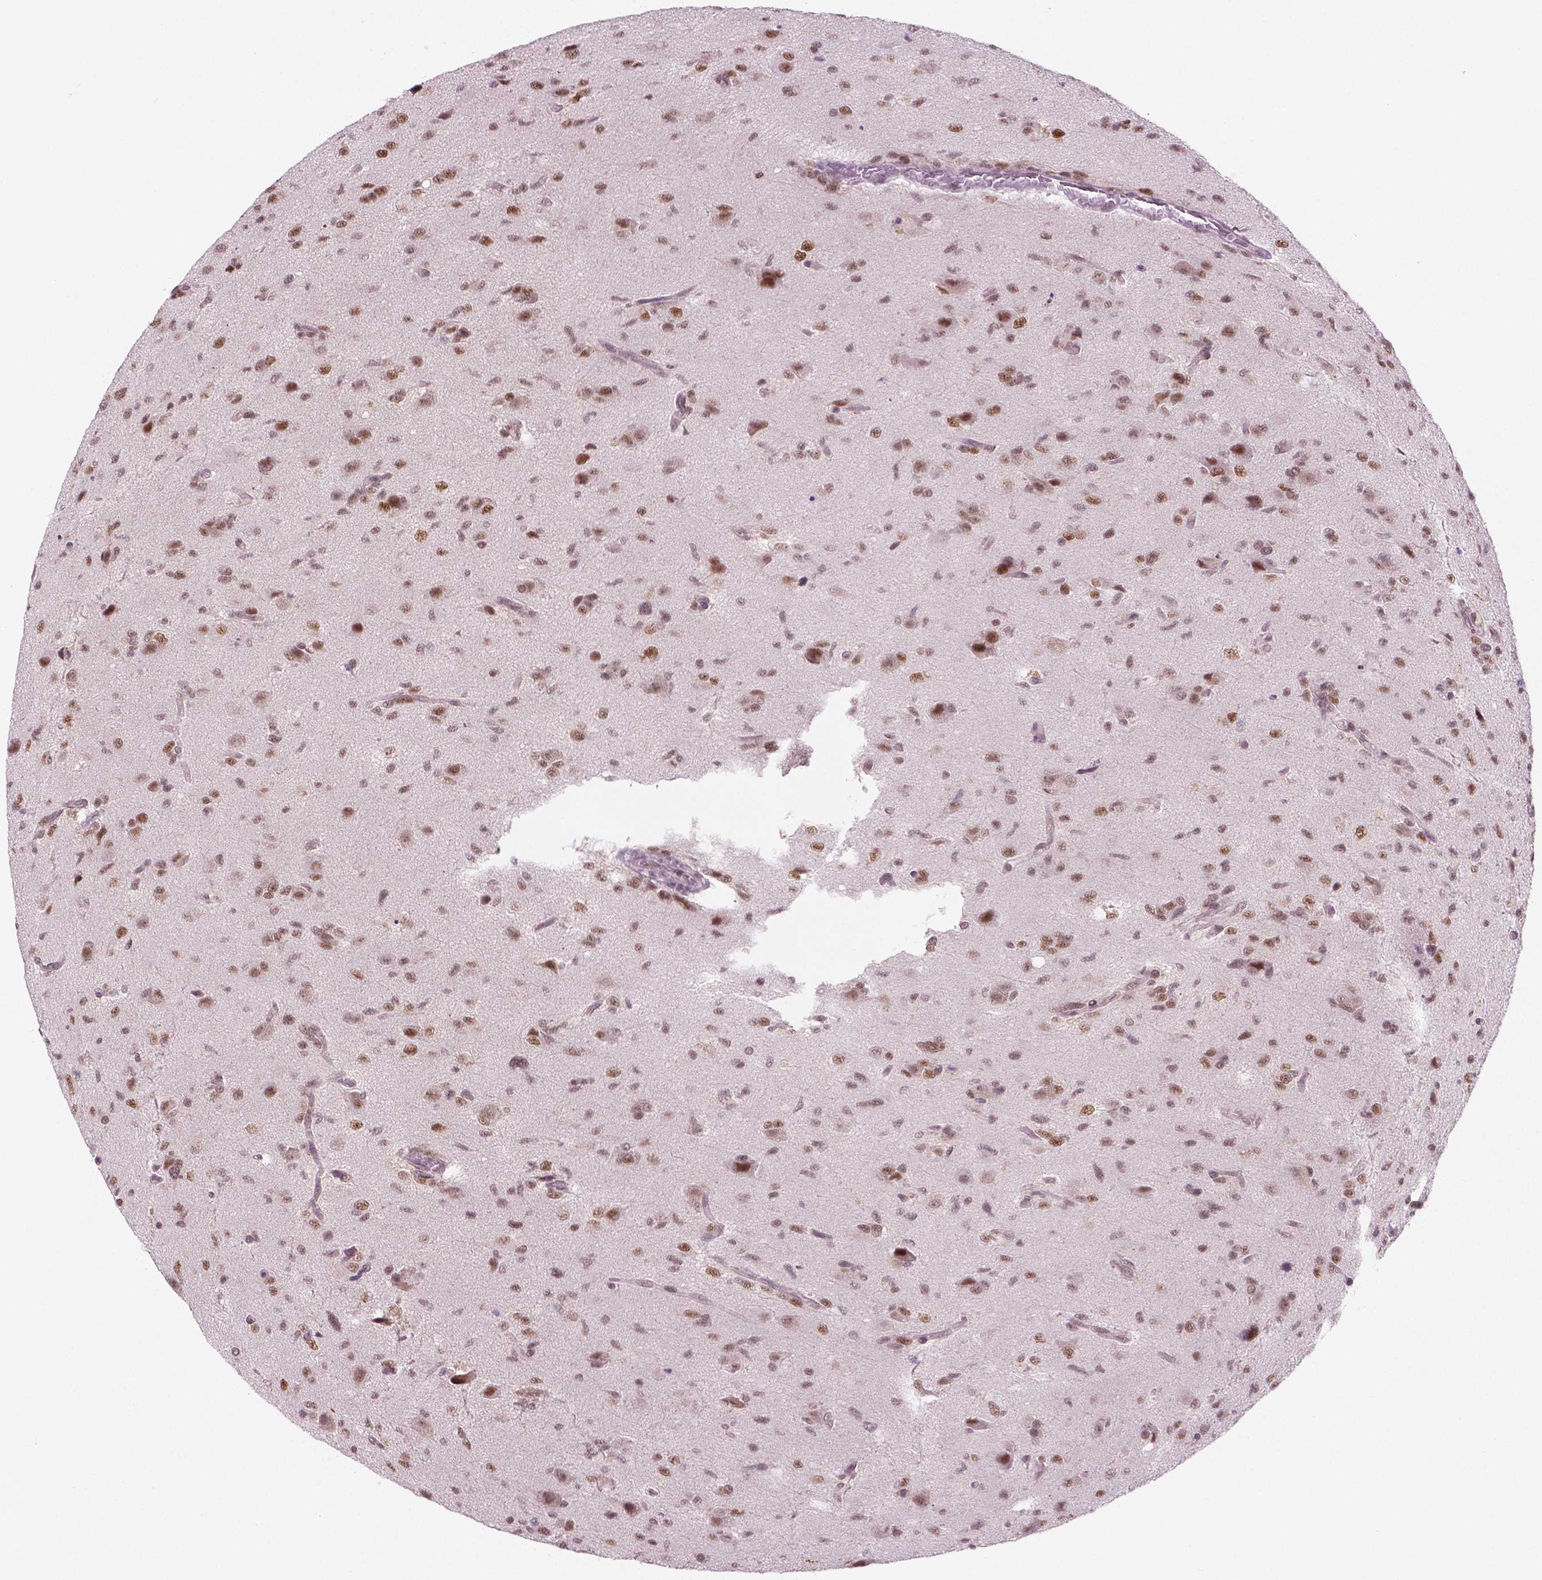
{"staining": {"intensity": "moderate", "quantity": ">75%", "location": "nuclear"}, "tissue": "glioma", "cell_type": "Tumor cells", "image_type": "cancer", "snomed": [{"axis": "morphology", "description": "Glioma, malignant, High grade"}, {"axis": "topography", "description": "Brain"}], "caption": "Glioma stained with a brown dye demonstrates moderate nuclear positive positivity in approximately >75% of tumor cells.", "gene": "PHAX", "patient": {"sex": "male", "age": 68}}